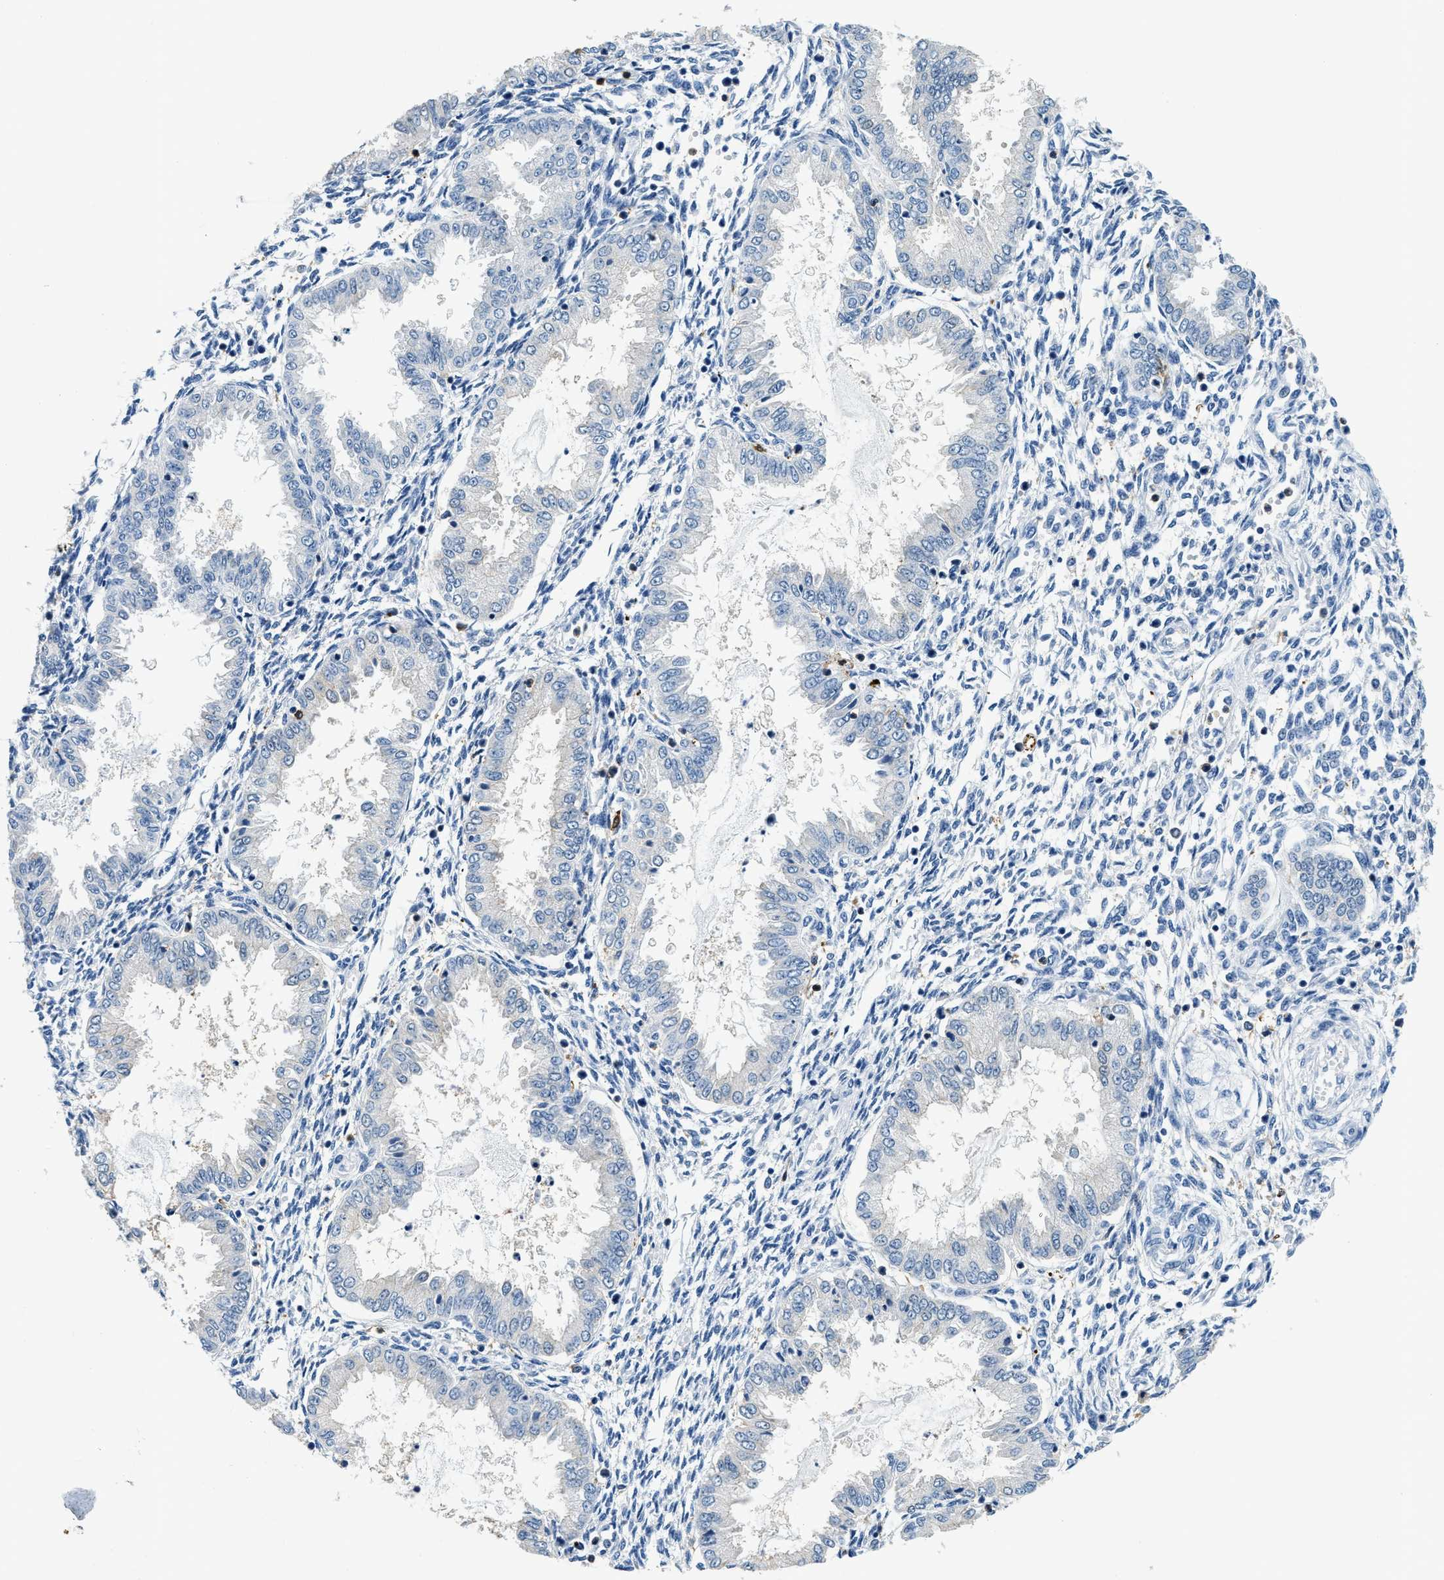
{"staining": {"intensity": "negative", "quantity": "none", "location": "none"}, "tissue": "endometrium", "cell_type": "Cells in endometrial stroma", "image_type": "normal", "snomed": [{"axis": "morphology", "description": "Normal tissue, NOS"}, {"axis": "topography", "description": "Endometrium"}], "caption": "Benign endometrium was stained to show a protein in brown. There is no significant staining in cells in endometrial stroma. The staining was performed using DAB to visualize the protein expression in brown, while the nuclei were stained in blue with hematoxylin (Magnification: 20x).", "gene": "CAPG", "patient": {"sex": "female", "age": 33}}